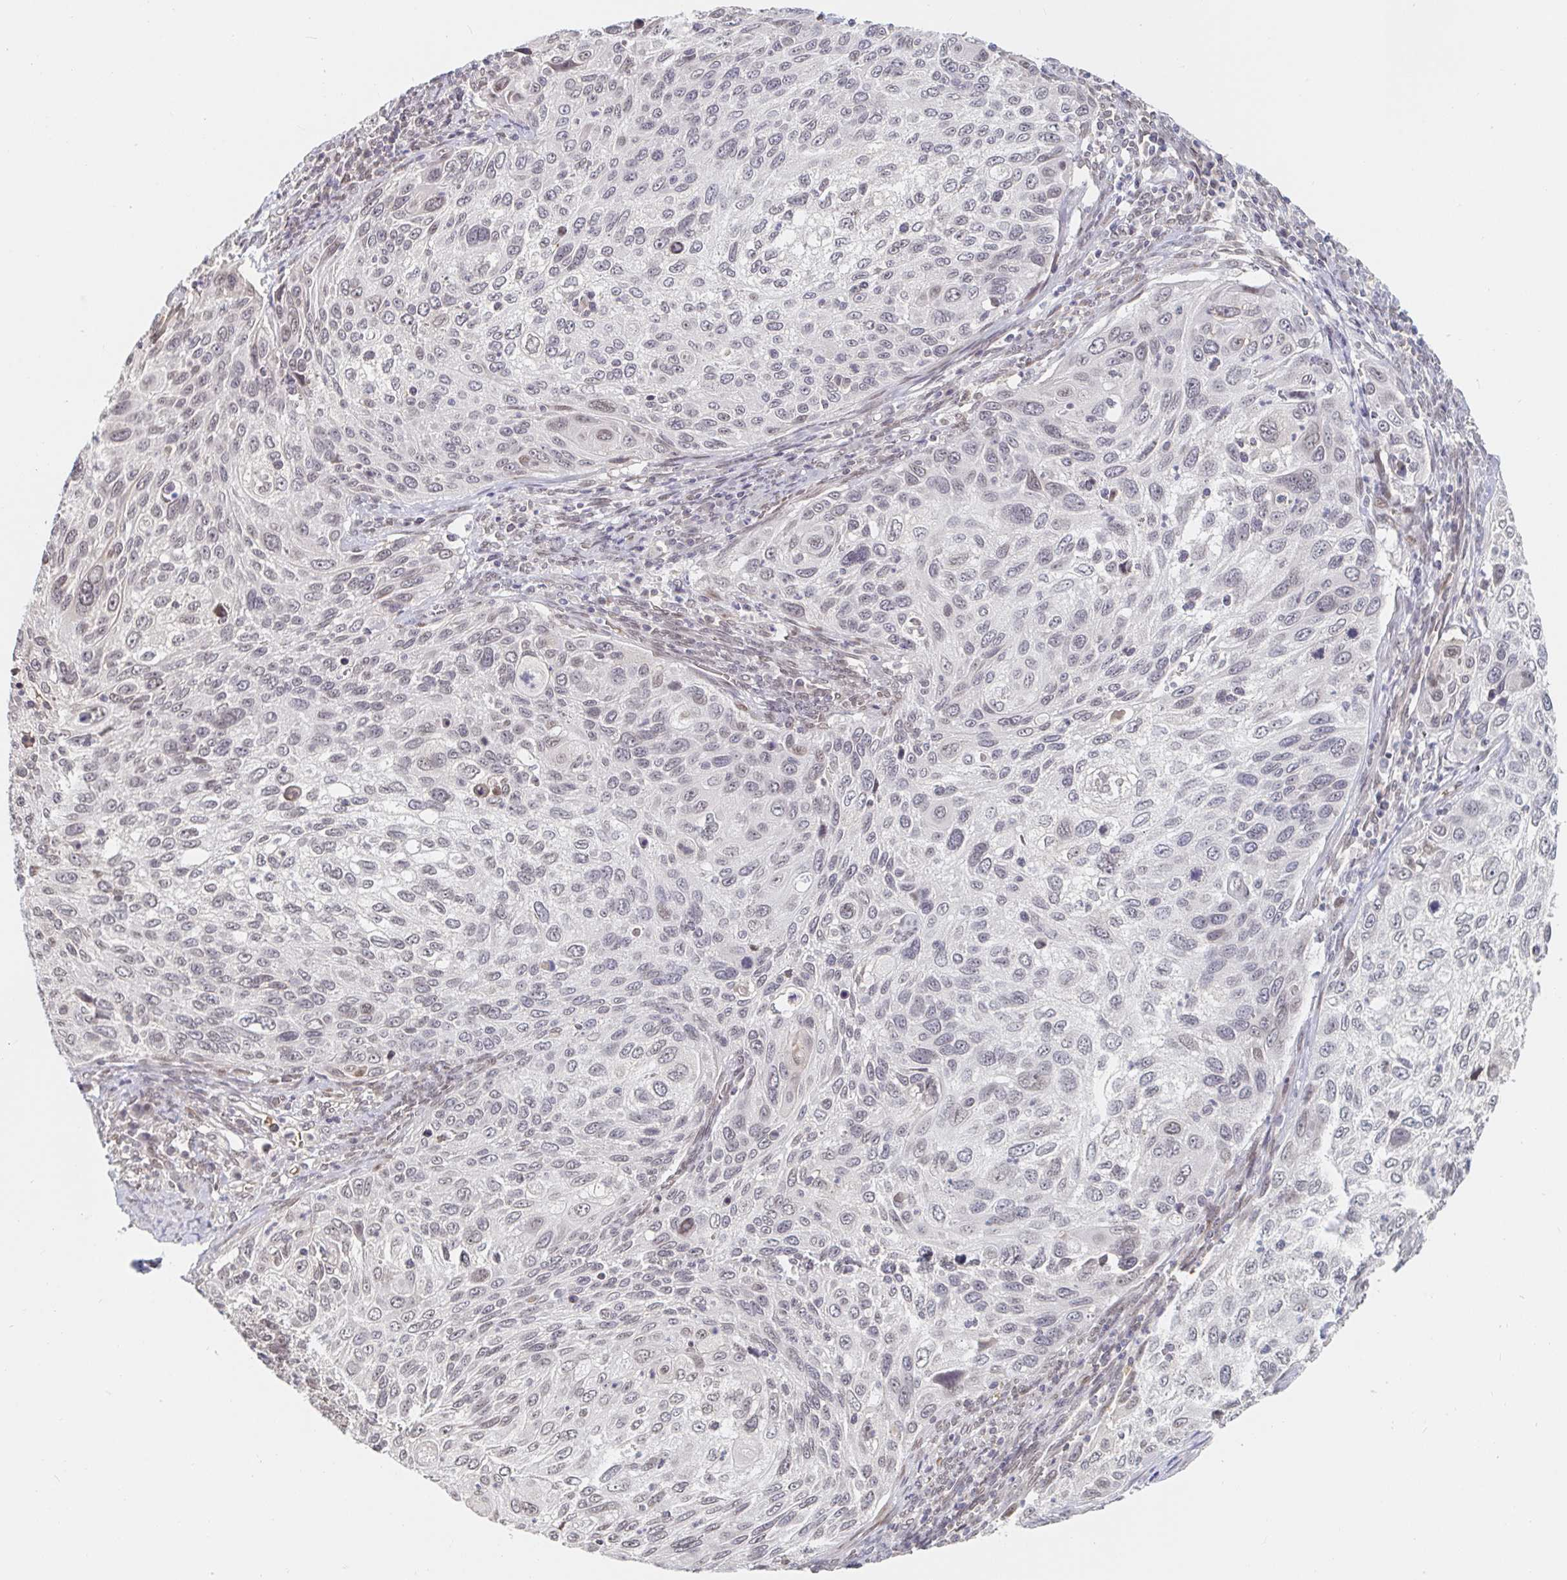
{"staining": {"intensity": "negative", "quantity": "none", "location": "none"}, "tissue": "cervical cancer", "cell_type": "Tumor cells", "image_type": "cancer", "snomed": [{"axis": "morphology", "description": "Squamous cell carcinoma, NOS"}, {"axis": "topography", "description": "Cervix"}], "caption": "This is an IHC image of human cervical cancer. There is no expression in tumor cells.", "gene": "CHD2", "patient": {"sex": "female", "age": 70}}